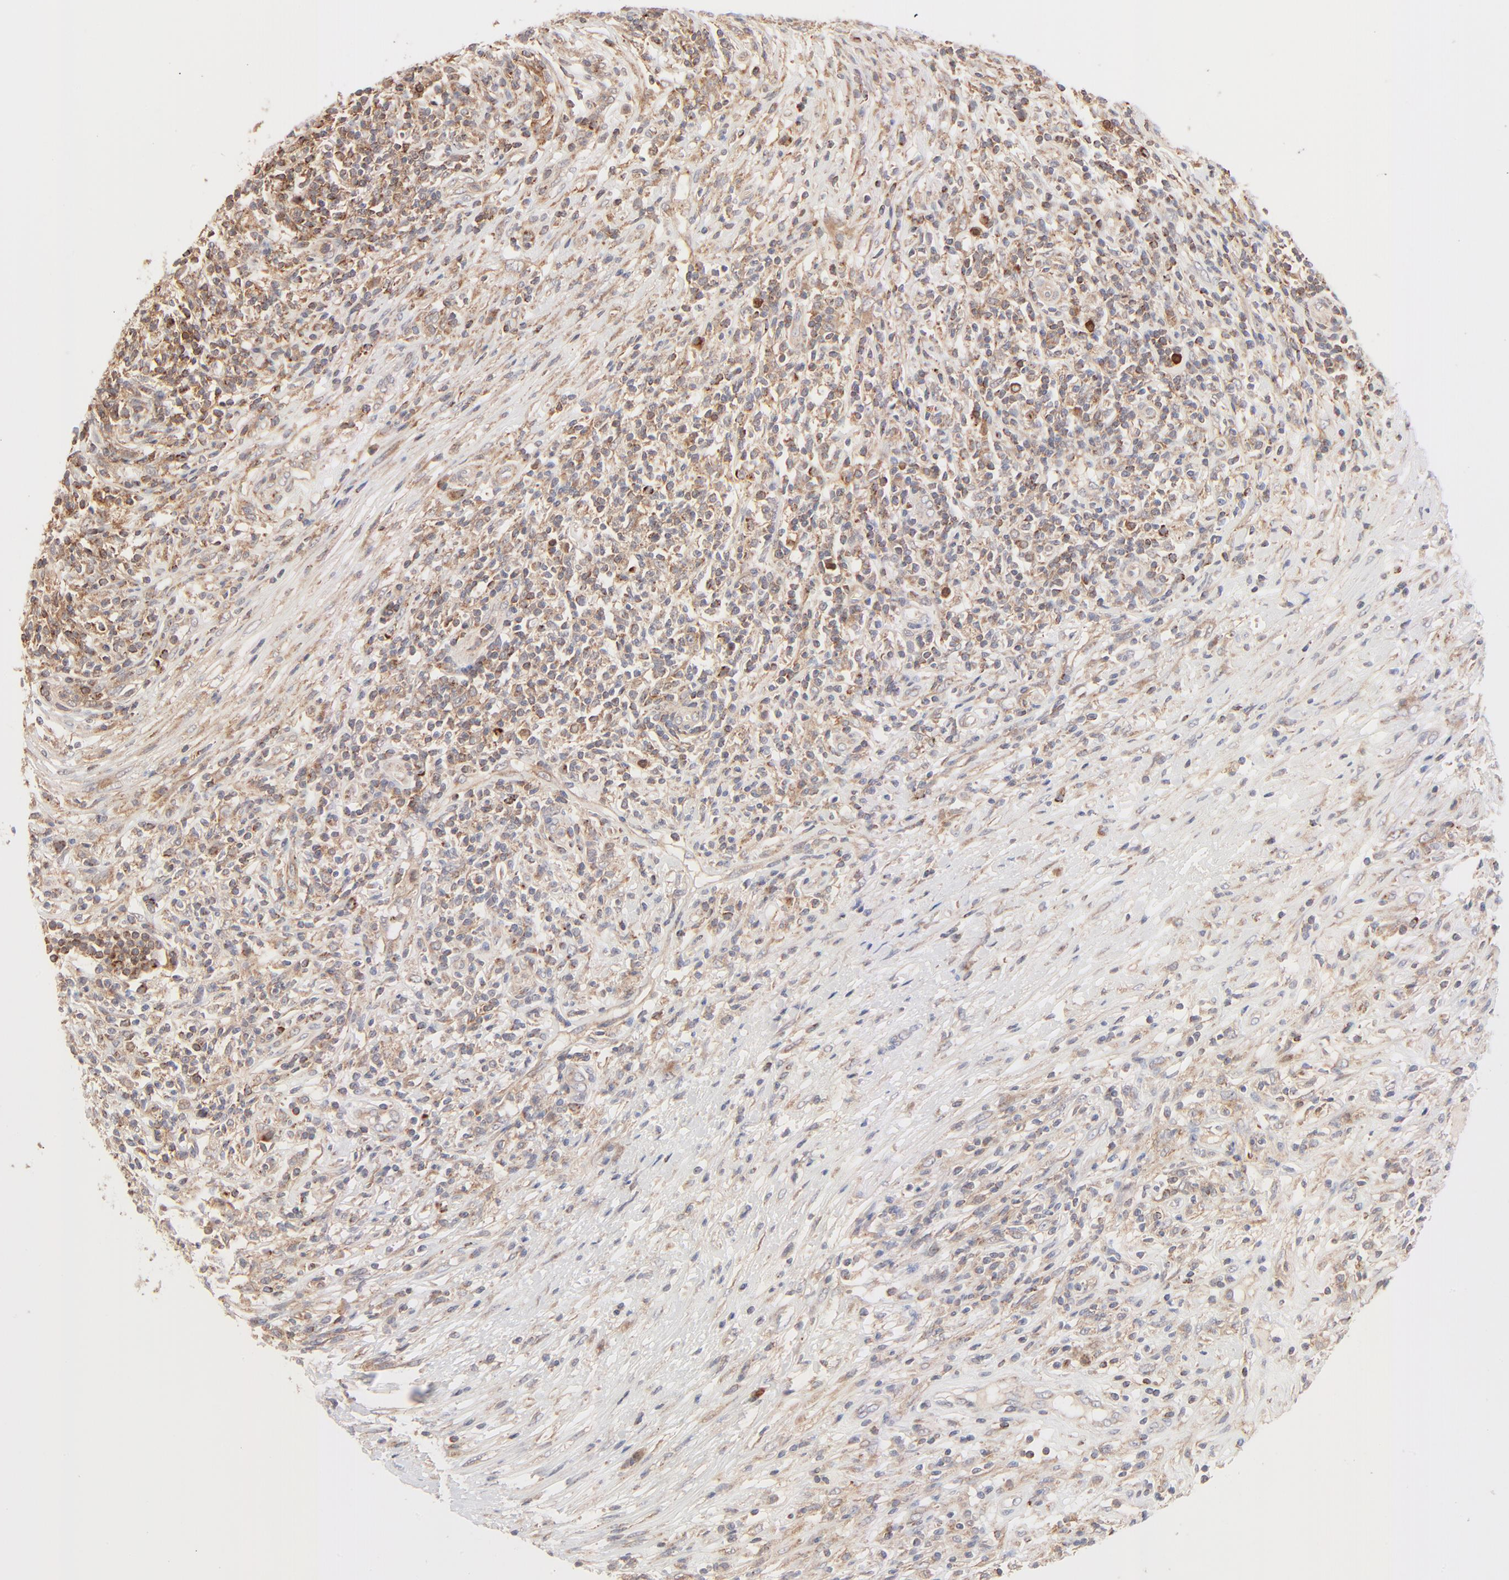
{"staining": {"intensity": "moderate", "quantity": ">75%", "location": "cytoplasmic/membranous"}, "tissue": "lymphoma", "cell_type": "Tumor cells", "image_type": "cancer", "snomed": [{"axis": "morphology", "description": "Malignant lymphoma, non-Hodgkin's type, High grade"}, {"axis": "topography", "description": "Lymph node"}], "caption": "Lymphoma was stained to show a protein in brown. There is medium levels of moderate cytoplasmic/membranous positivity in about >75% of tumor cells. (DAB = brown stain, brightfield microscopy at high magnification).", "gene": "CSPG4", "patient": {"sex": "female", "age": 84}}